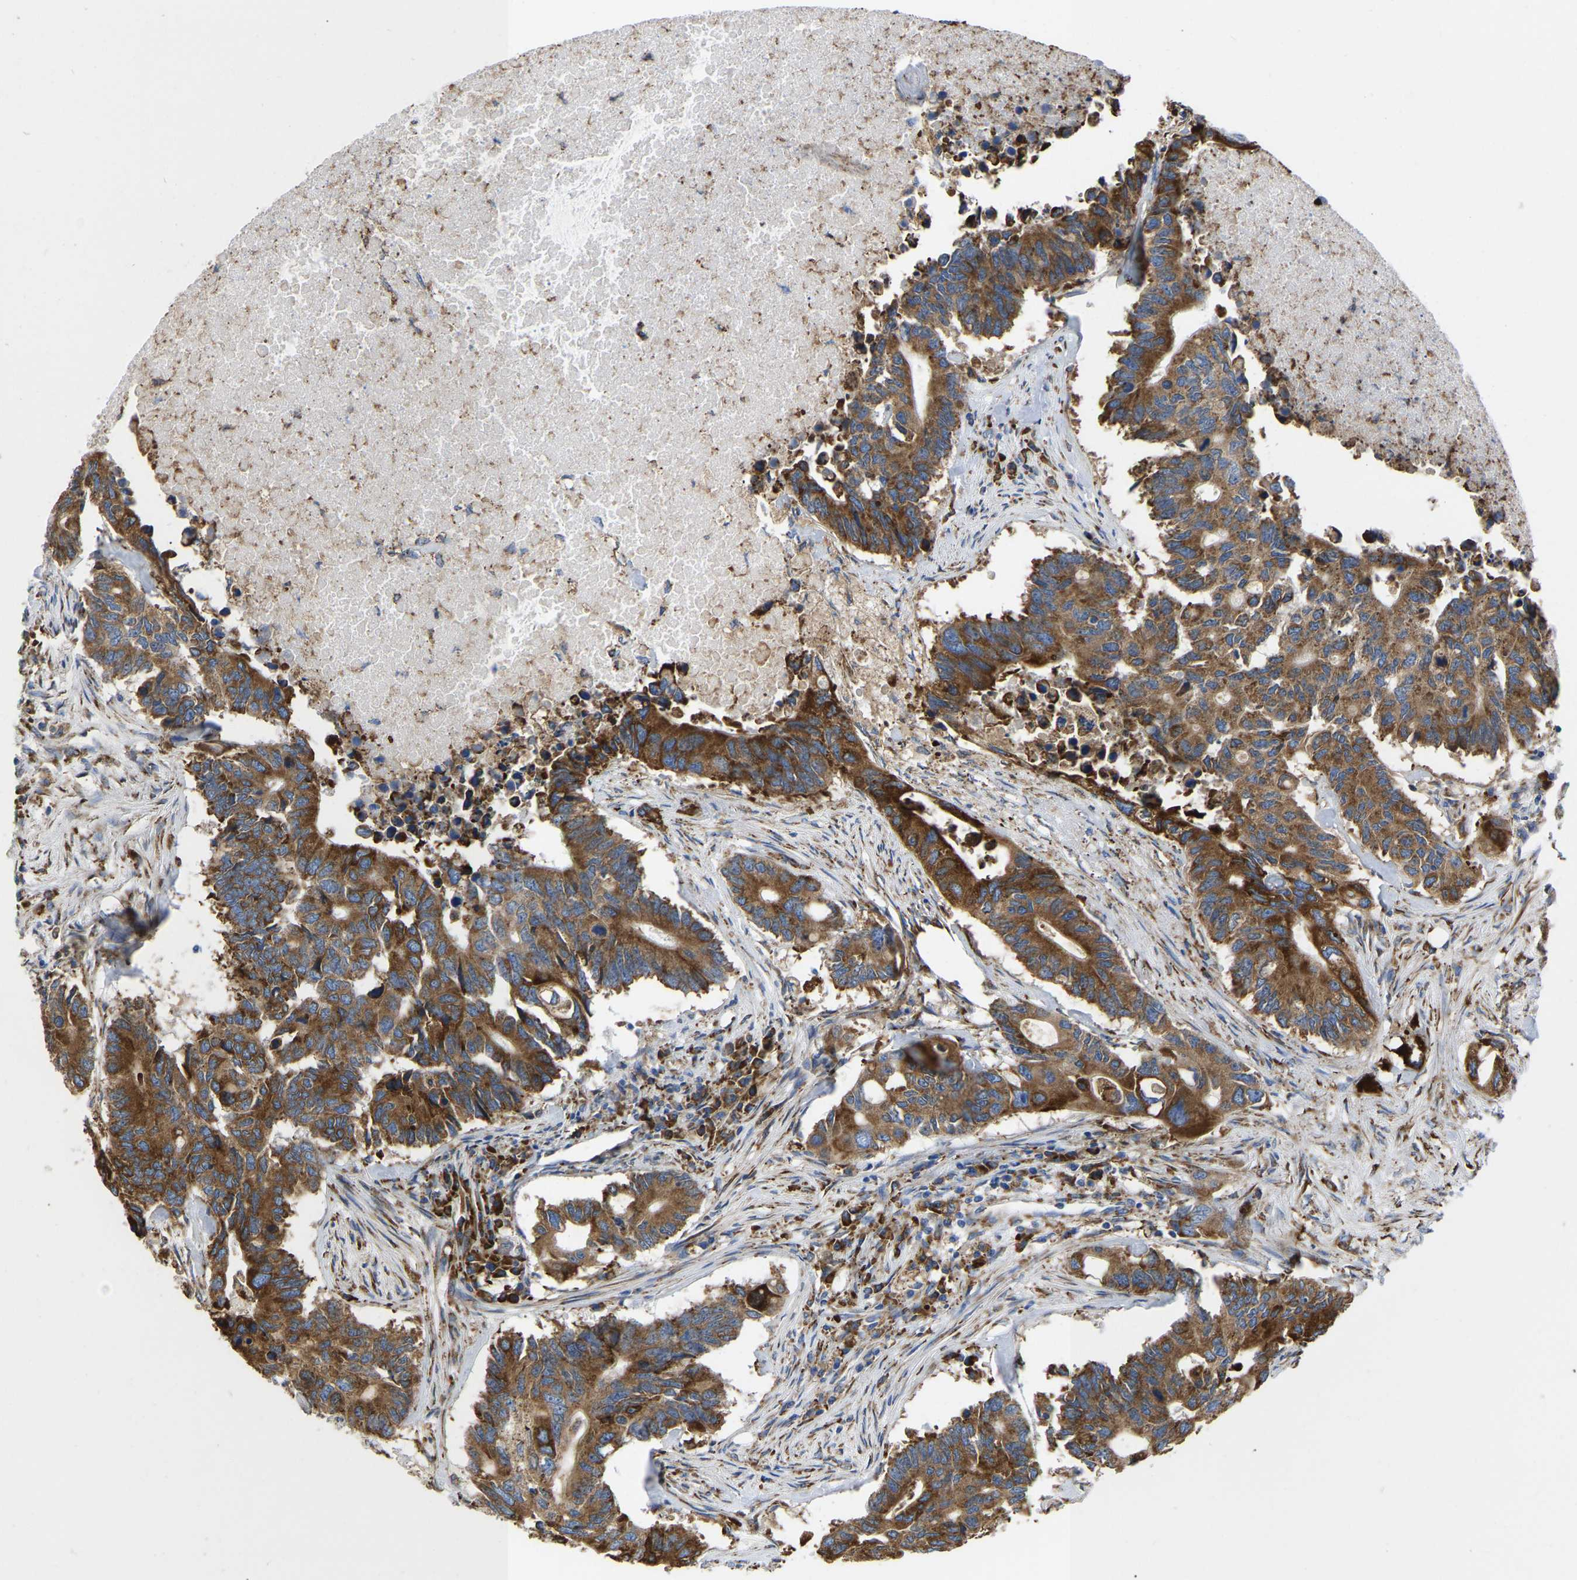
{"staining": {"intensity": "moderate", "quantity": ">75%", "location": "cytoplasmic/membranous"}, "tissue": "colorectal cancer", "cell_type": "Tumor cells", "image_type": "cancer", "snomed": [{"axis": "morphology", "description": "Adenocarcinoma, NOS"}, {"axis": "topography", "description": "Colon"}], "caption": "Protein staining of colorectal cancer tissue shows moderate cytoplasmic/membranous expression in approximately >75% of tumor cells. The protein of interest is stained brown, and the nuclei are stained in blue (DAB (3,3'-diaminobenzidine) IHC with brightfield microscopy, high magnification).", "gene": "P4HB", "patient": {"sex": "male", "age": 71}}